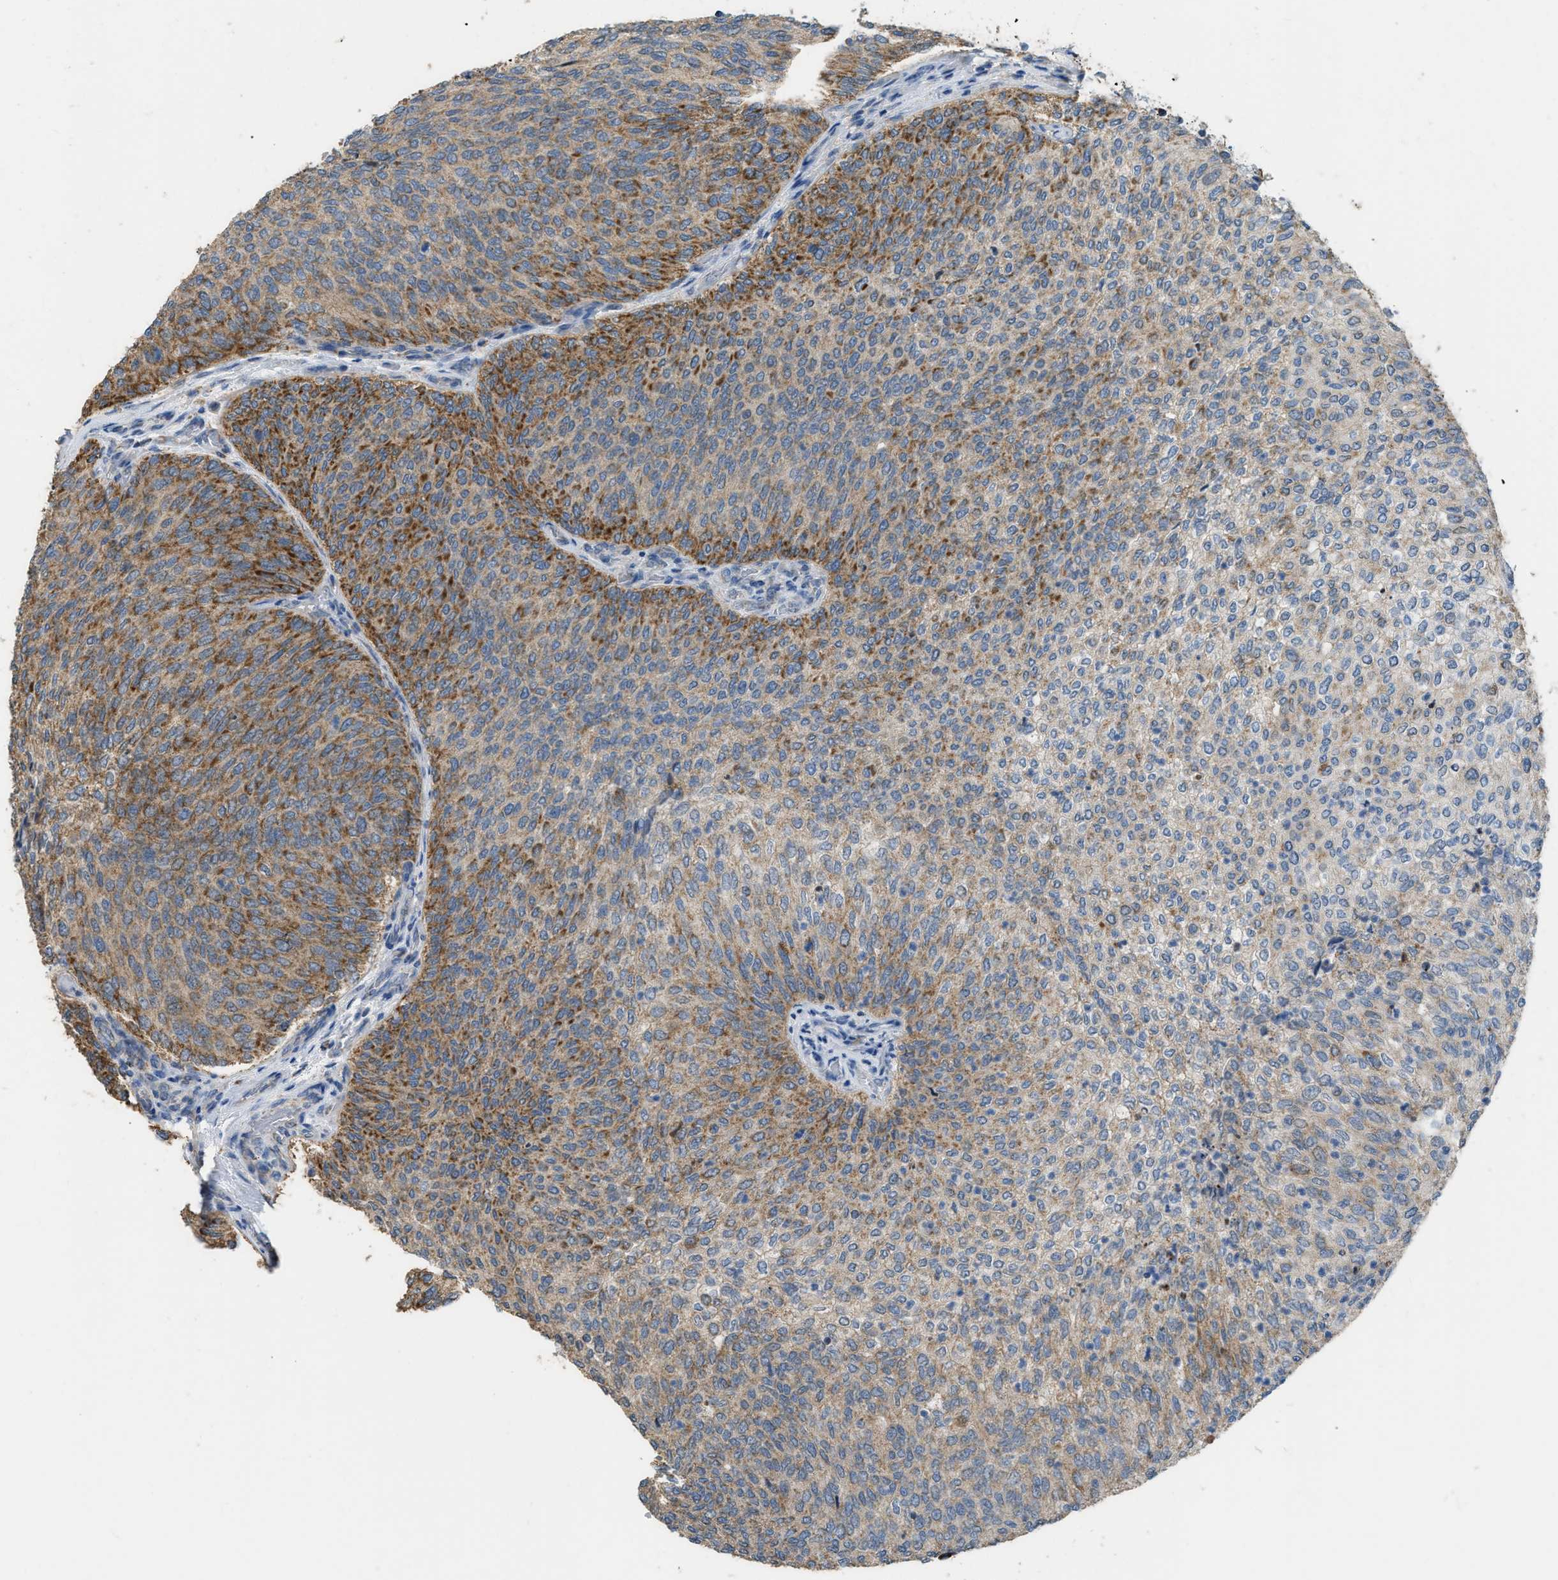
{"staining": {"intensity": "moderate", "quantity": "25%-75%", "location": "cytoplasmic/membranous"}, "tissue": "urothelial cancer", "cell_type": "Tumor cells", "image_type": "cancer", "snomed": [{"axis": "morphology", "description": "Urothelial carcinoma, Low grade"}, {"axis": "topography", "description": "Urinary bladder"}], "caption": "Immunohistochemistry histopathology image of neoplastic tissue: urothelial carcinoma (low-grade) stained using immunohistochemistry (IHC) reveals medium levels of moderate protein expression localized specifically in the cytoplasmic/membranous of tumor cells, appearing as a cytoplasmic/membranous brown color.", "gene": "ETFB", "patient": {"sex": "female", "age": 79}}